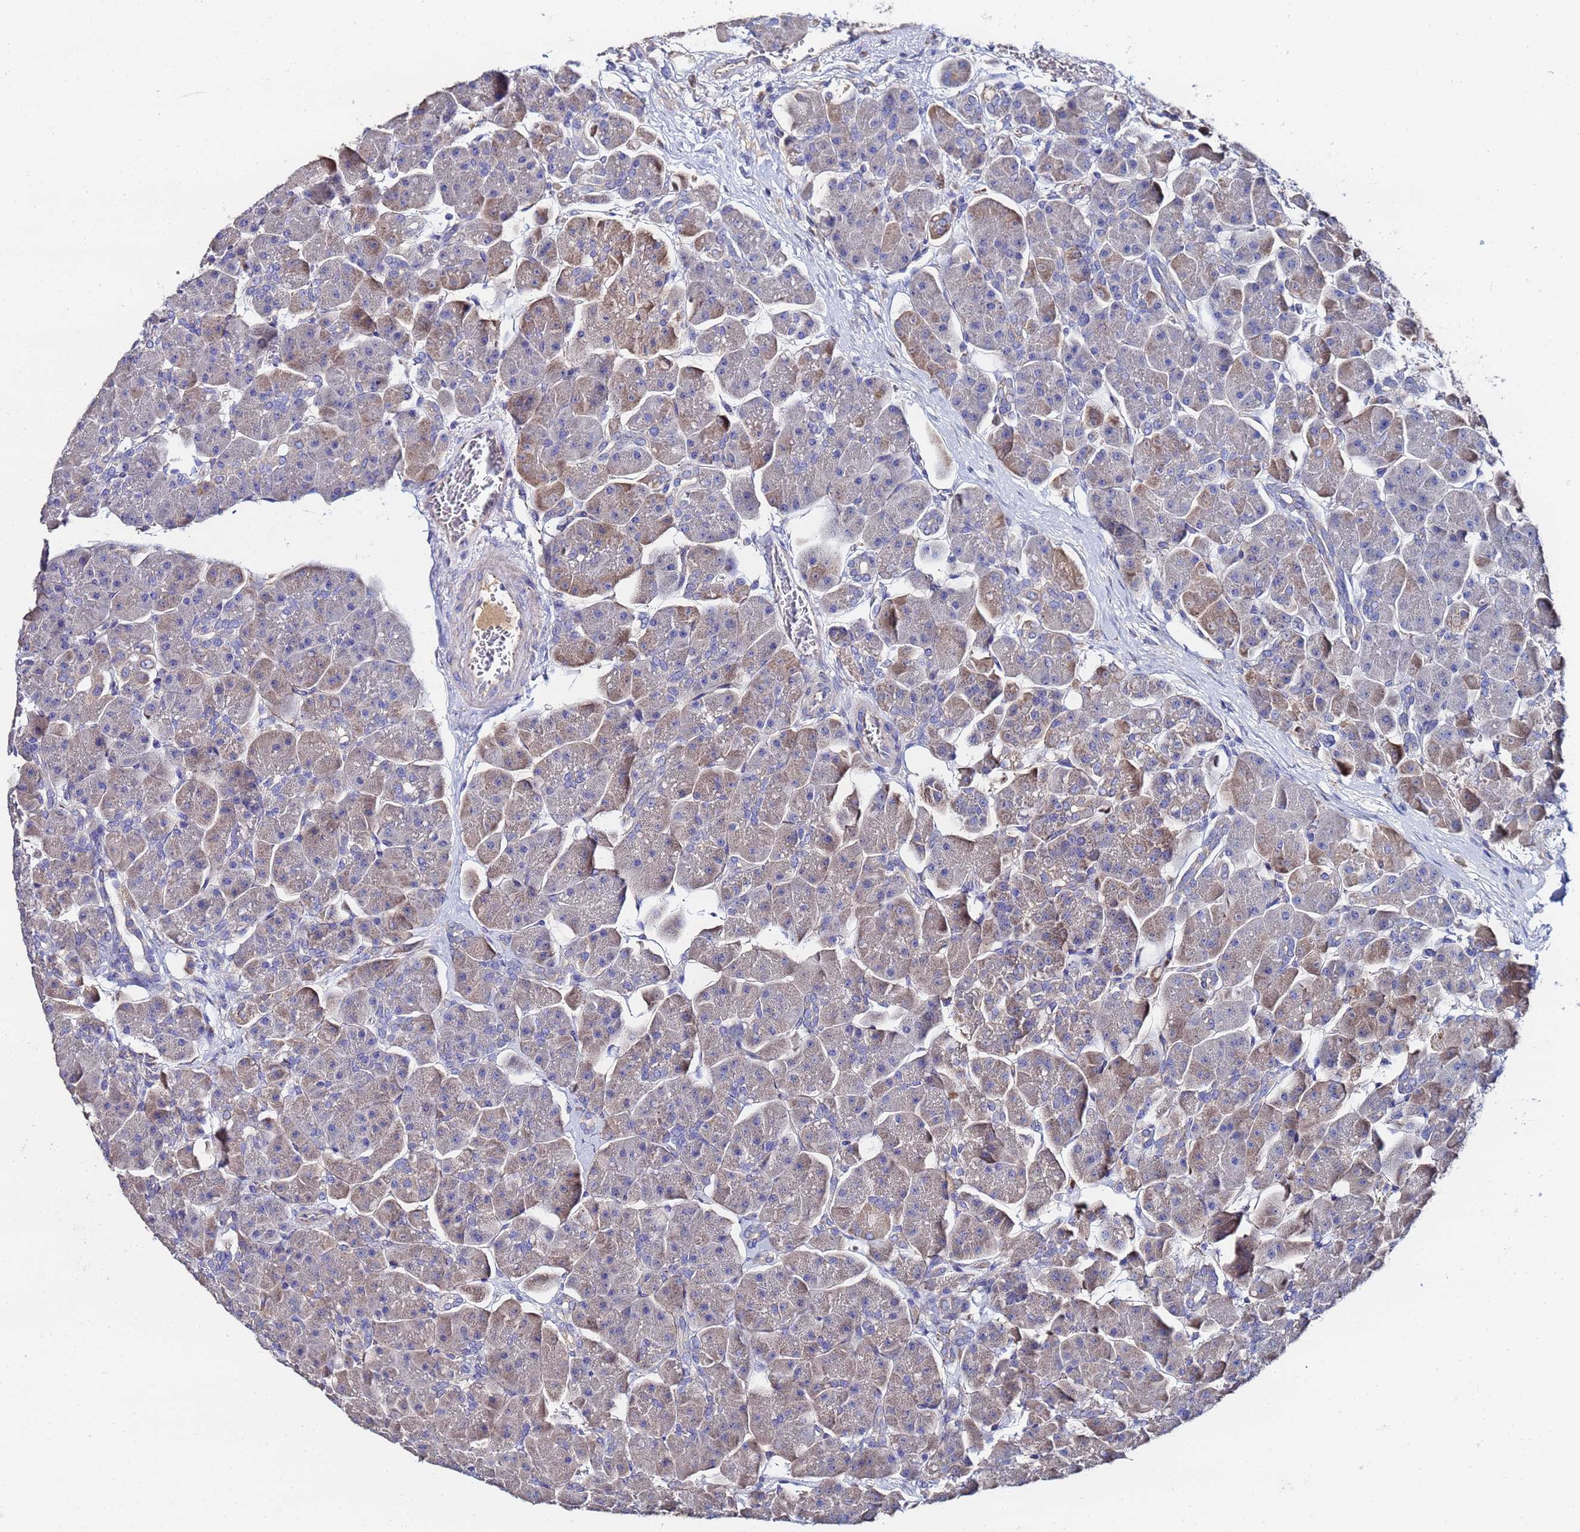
{"staining": {"intensity": "weak", "quantity": "25%-75%", "location": "cytoplasmic/membranous"}, "tissue": "pancreas", "cell_type": "Exocrine glandular cells", "image_type": "normal", "snomed": [{"axis": "morphology", "description": "Normal tissue, NOS"}, {"axis": "topography", "description": "Pancreas"}], "caption": "High-power microscopy captured an IHC image of normal pancreas, revealing weak cytoplasmic/membranous staining in approximately 25%-75% of exocrine glandular cells. The staining was performed using DAB to visualize the protein expression in brown, while the nuclei were stained in blue with hematoxylin (Magnification: 20x).", "gene": "TCP10L", "patient": {"sex": "male", "age": 66}}